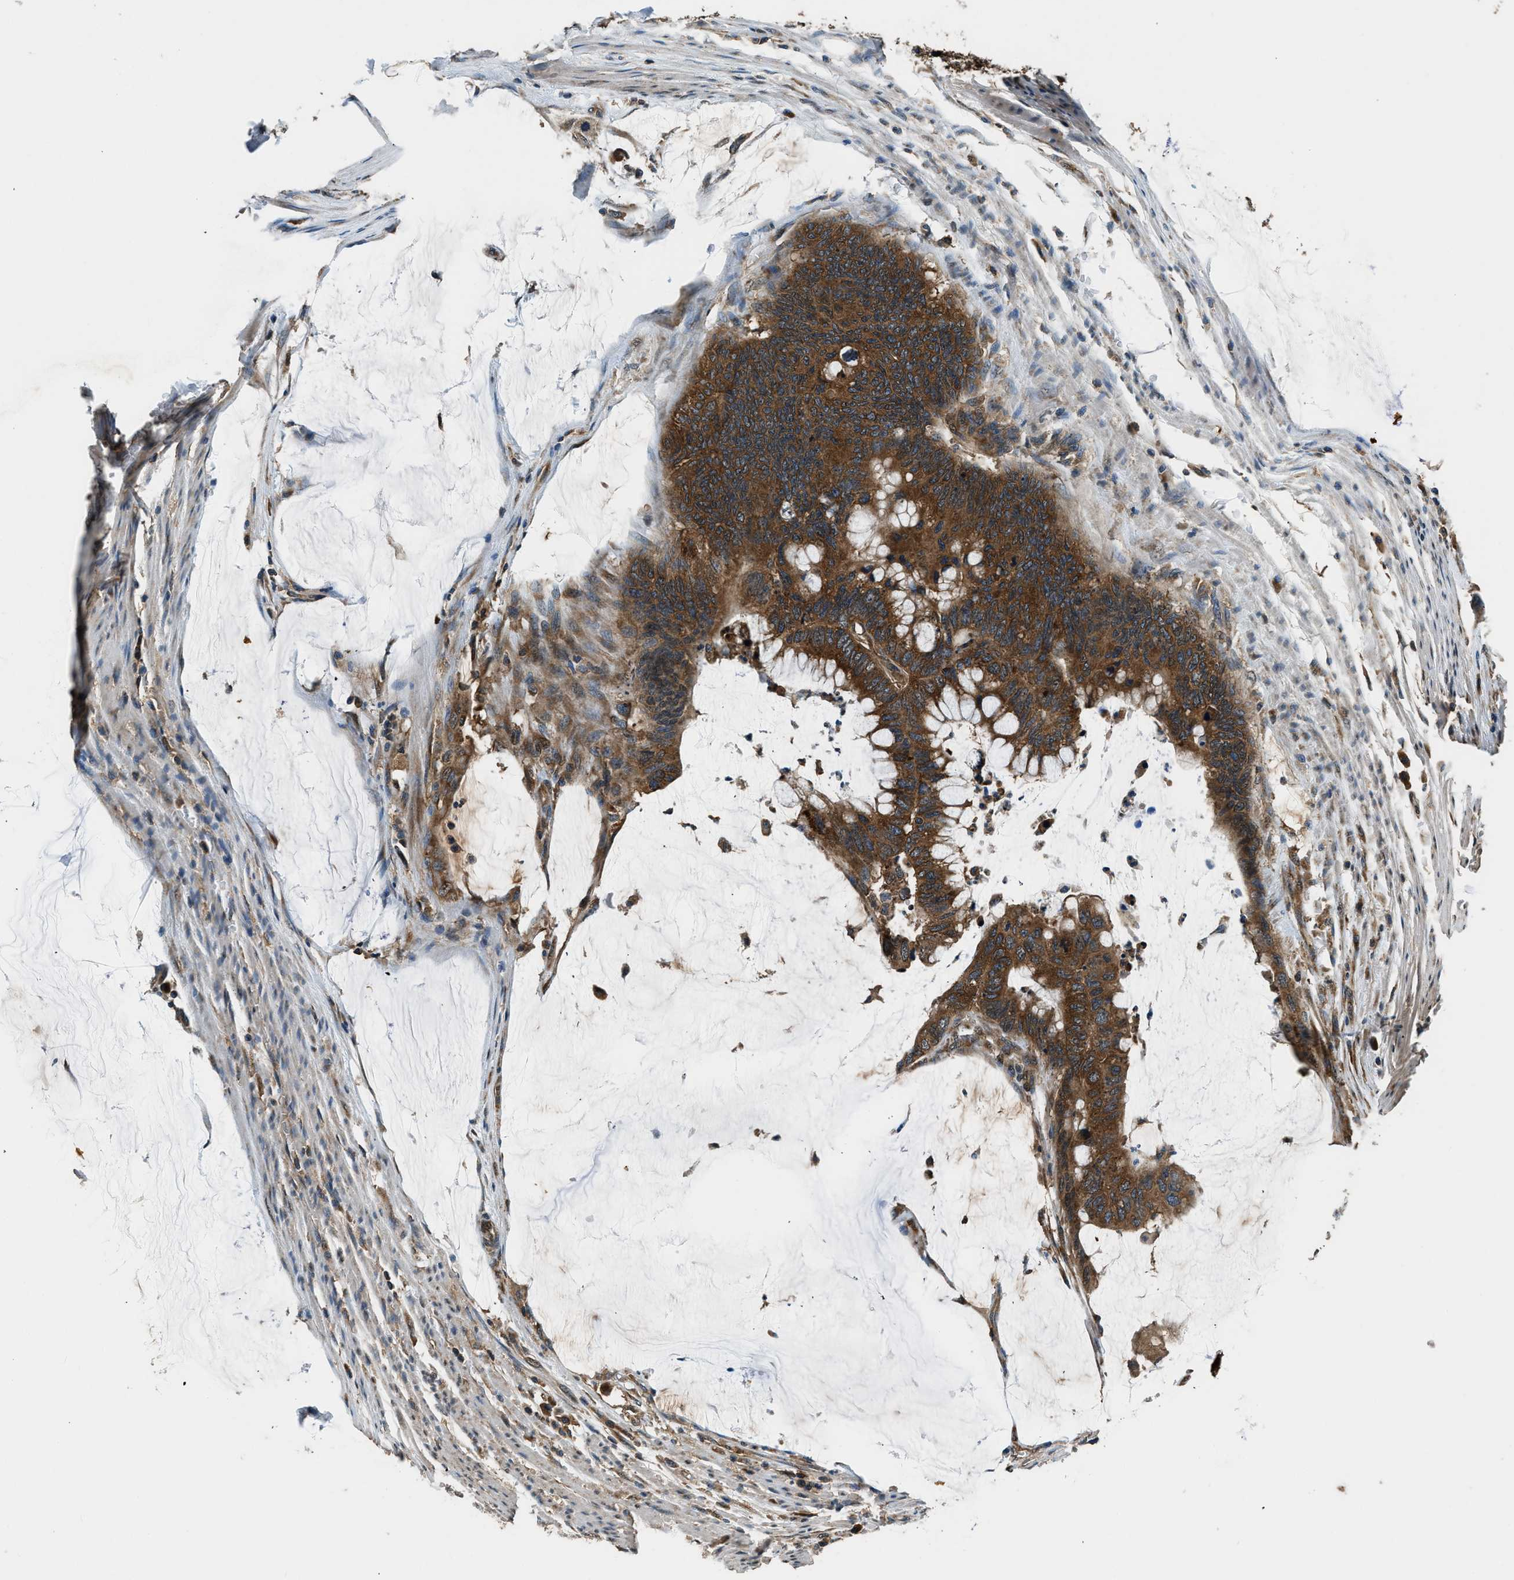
{"staining": {"intensity": "strong", "quantity": ">75%", "location": "cytoplasmic/membranous"}, "tissue": "colorectal cancer", "cell_type": "Tumor cells", "image_type": "cancer", "snomed": [{"axis": "morphology", "description": "Normal tissue, NOS"}, {"axis": "morphology", "description": "Adenocarcinoma, NOS"}, {"axis": "topography", "description": "Rectum"}], "caption": "A photomicrograph of human colorectal cancer (adenocarcinoma) stained for a protein displays strong cytoplasmic/membranous brown staining in tumor cells.", "gene": "ARFGAP2", "patient": {"sex": "male", "age": 92}}